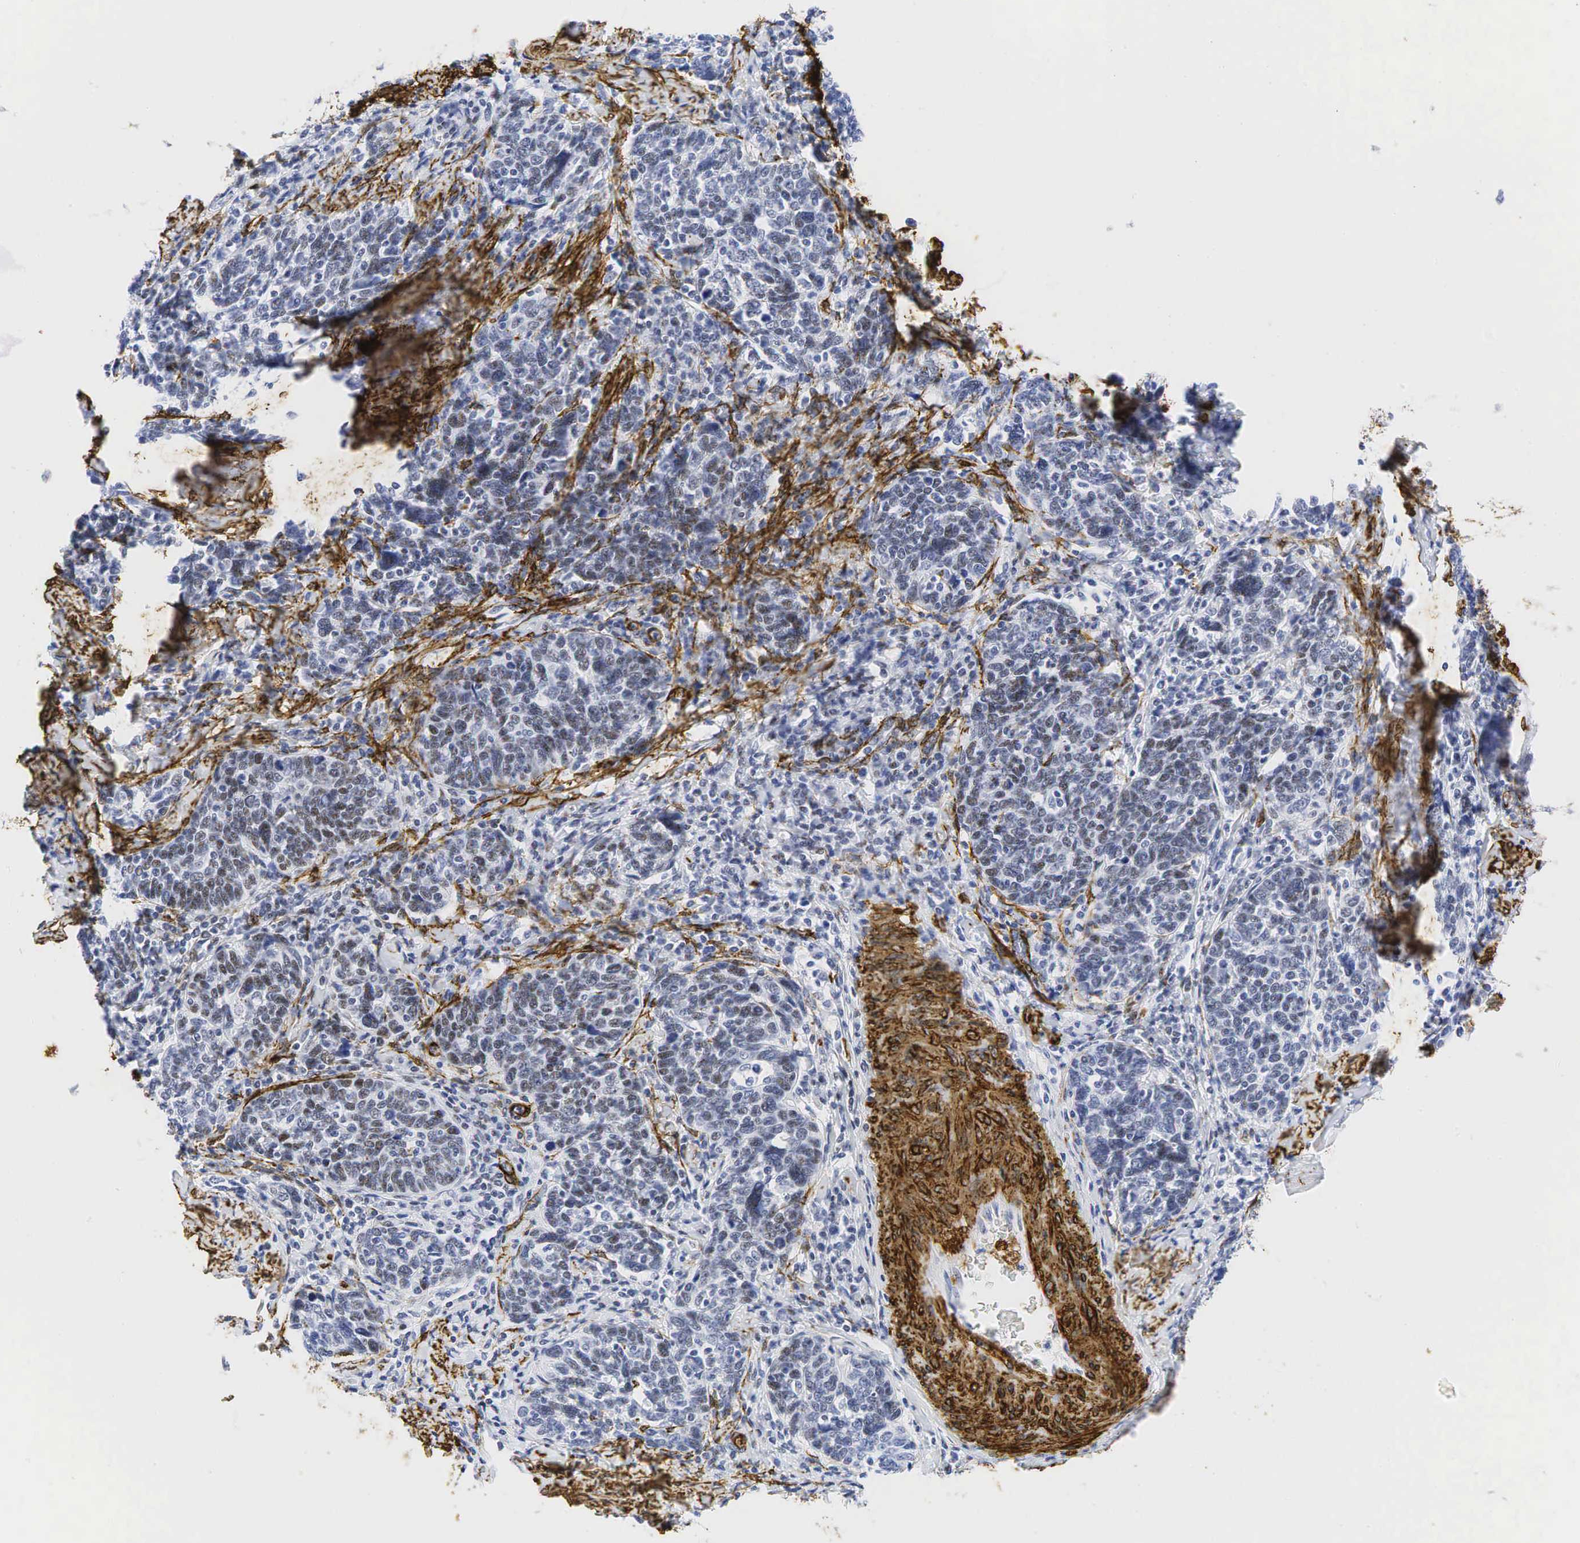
{"staining": {"intensity": "weak", "quantity": "25%-75%", "location": "nuclear"}, "tissue": "cervical cancer", "cell_type": "Tumor cells", "image_type": "cancer", "snomed": [{"axis": "morphology", "description": "Squamous cell carcinoma, NOS"}, {"axis": "topography", "description": "Cervix"}], "caption": "Protein staining of cervical cancer tissue shows weak nuclear positivity in about 25%-75% of tumor cells.", "gene": "ACTA2", "patient": {"sex": "female", "age": 41}}